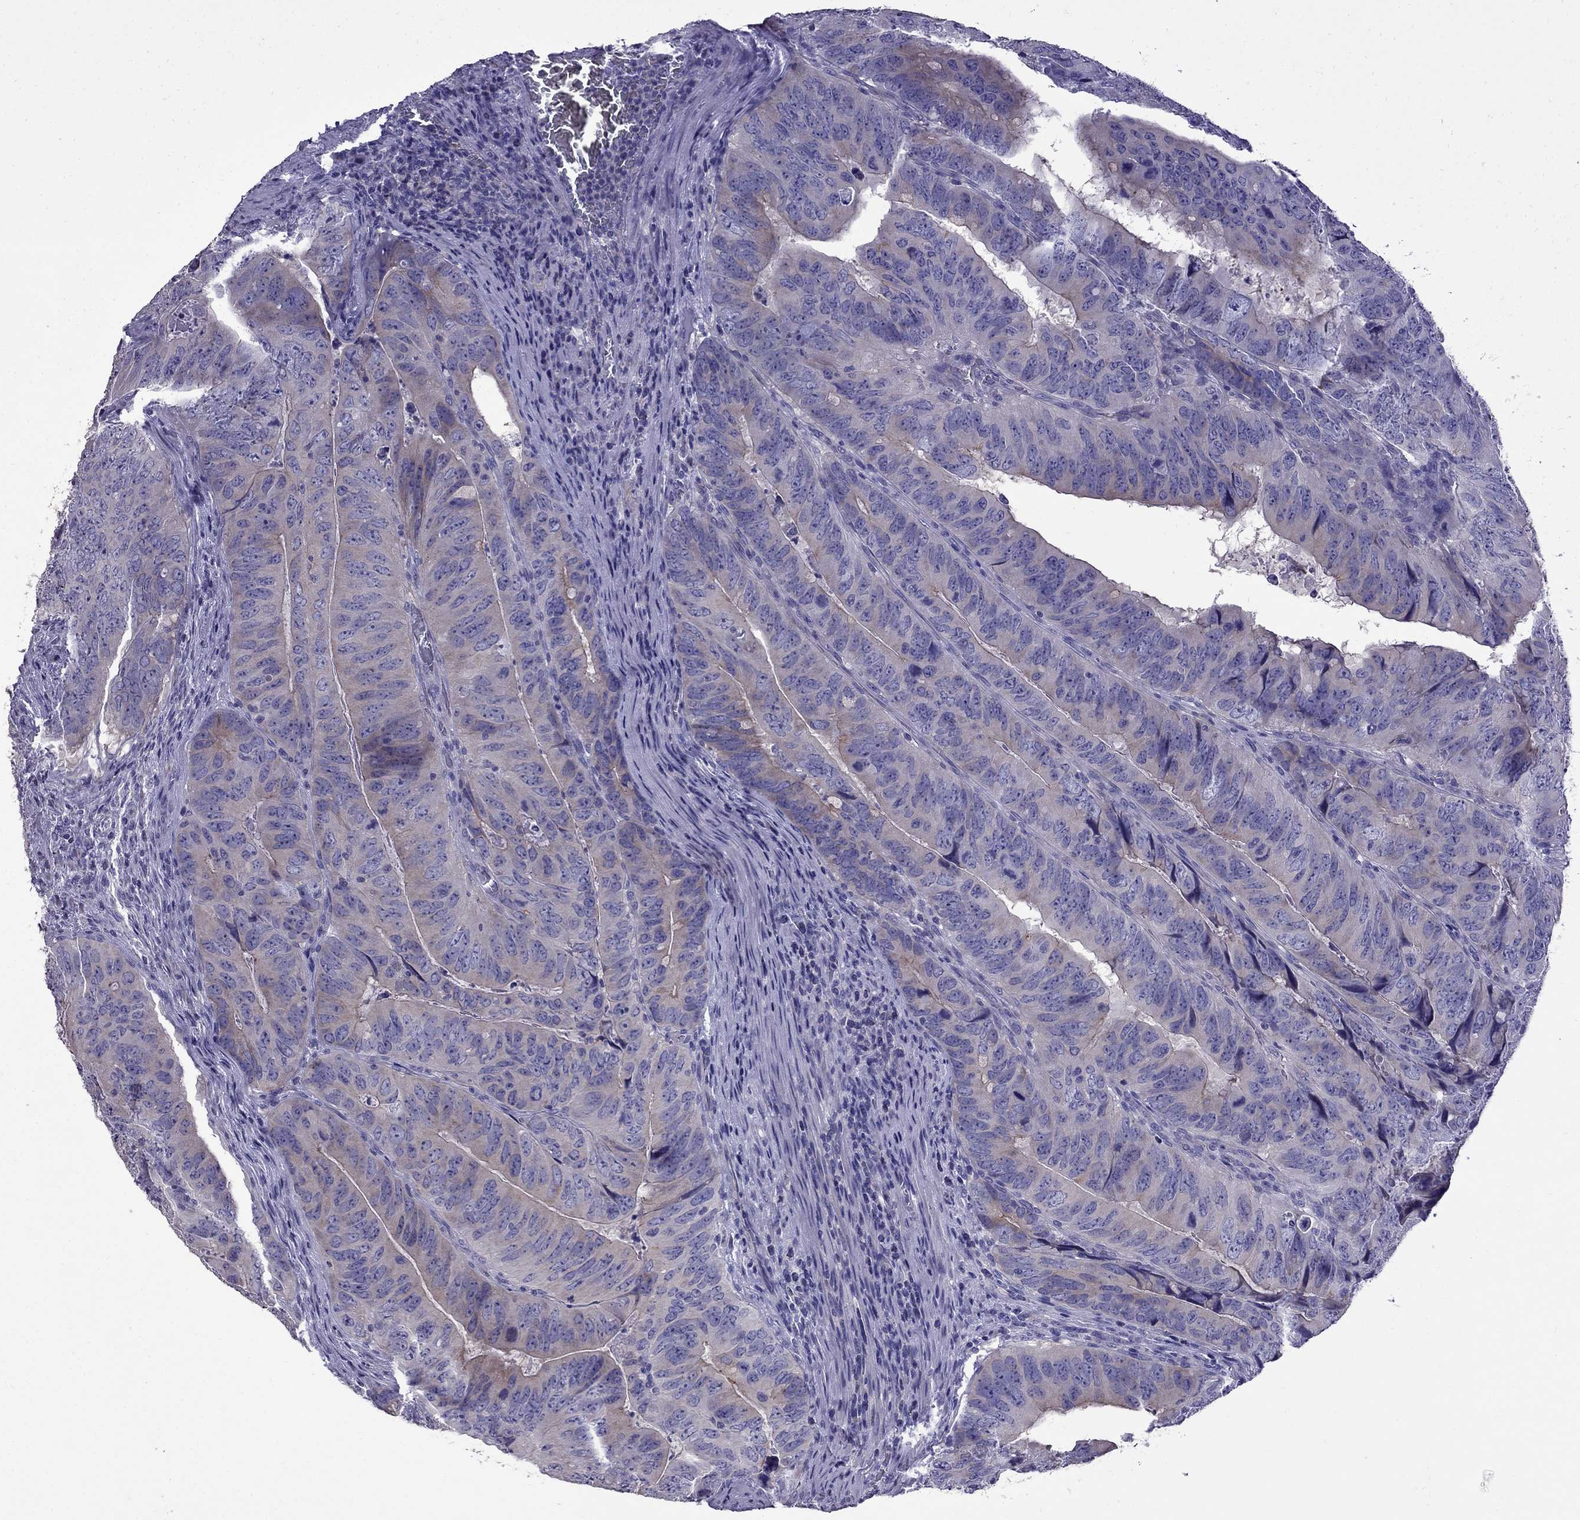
{"staining": {"intensity": "weak", "quantity": "<25%", "location": "cytoplasmic/membranous"}, "tissue": "colorectal cancer", "cell_type": "Tumor cells", "image_type": "cancer", "snomed": [{"axis": "morphology", "description": "Adenocarcinoma, NOS"}, {"axis": "topography", "description": "Colon"}], "caption": "An immunohistochemistry (IHC) image of colorectal cancer (adenocarcinoma) is shown. There is no staining in tumor cells of colorectal cancer (adenocarcinoma).", "gene": "OXCT2", "patient": {"sex": "male", "age": 79}}